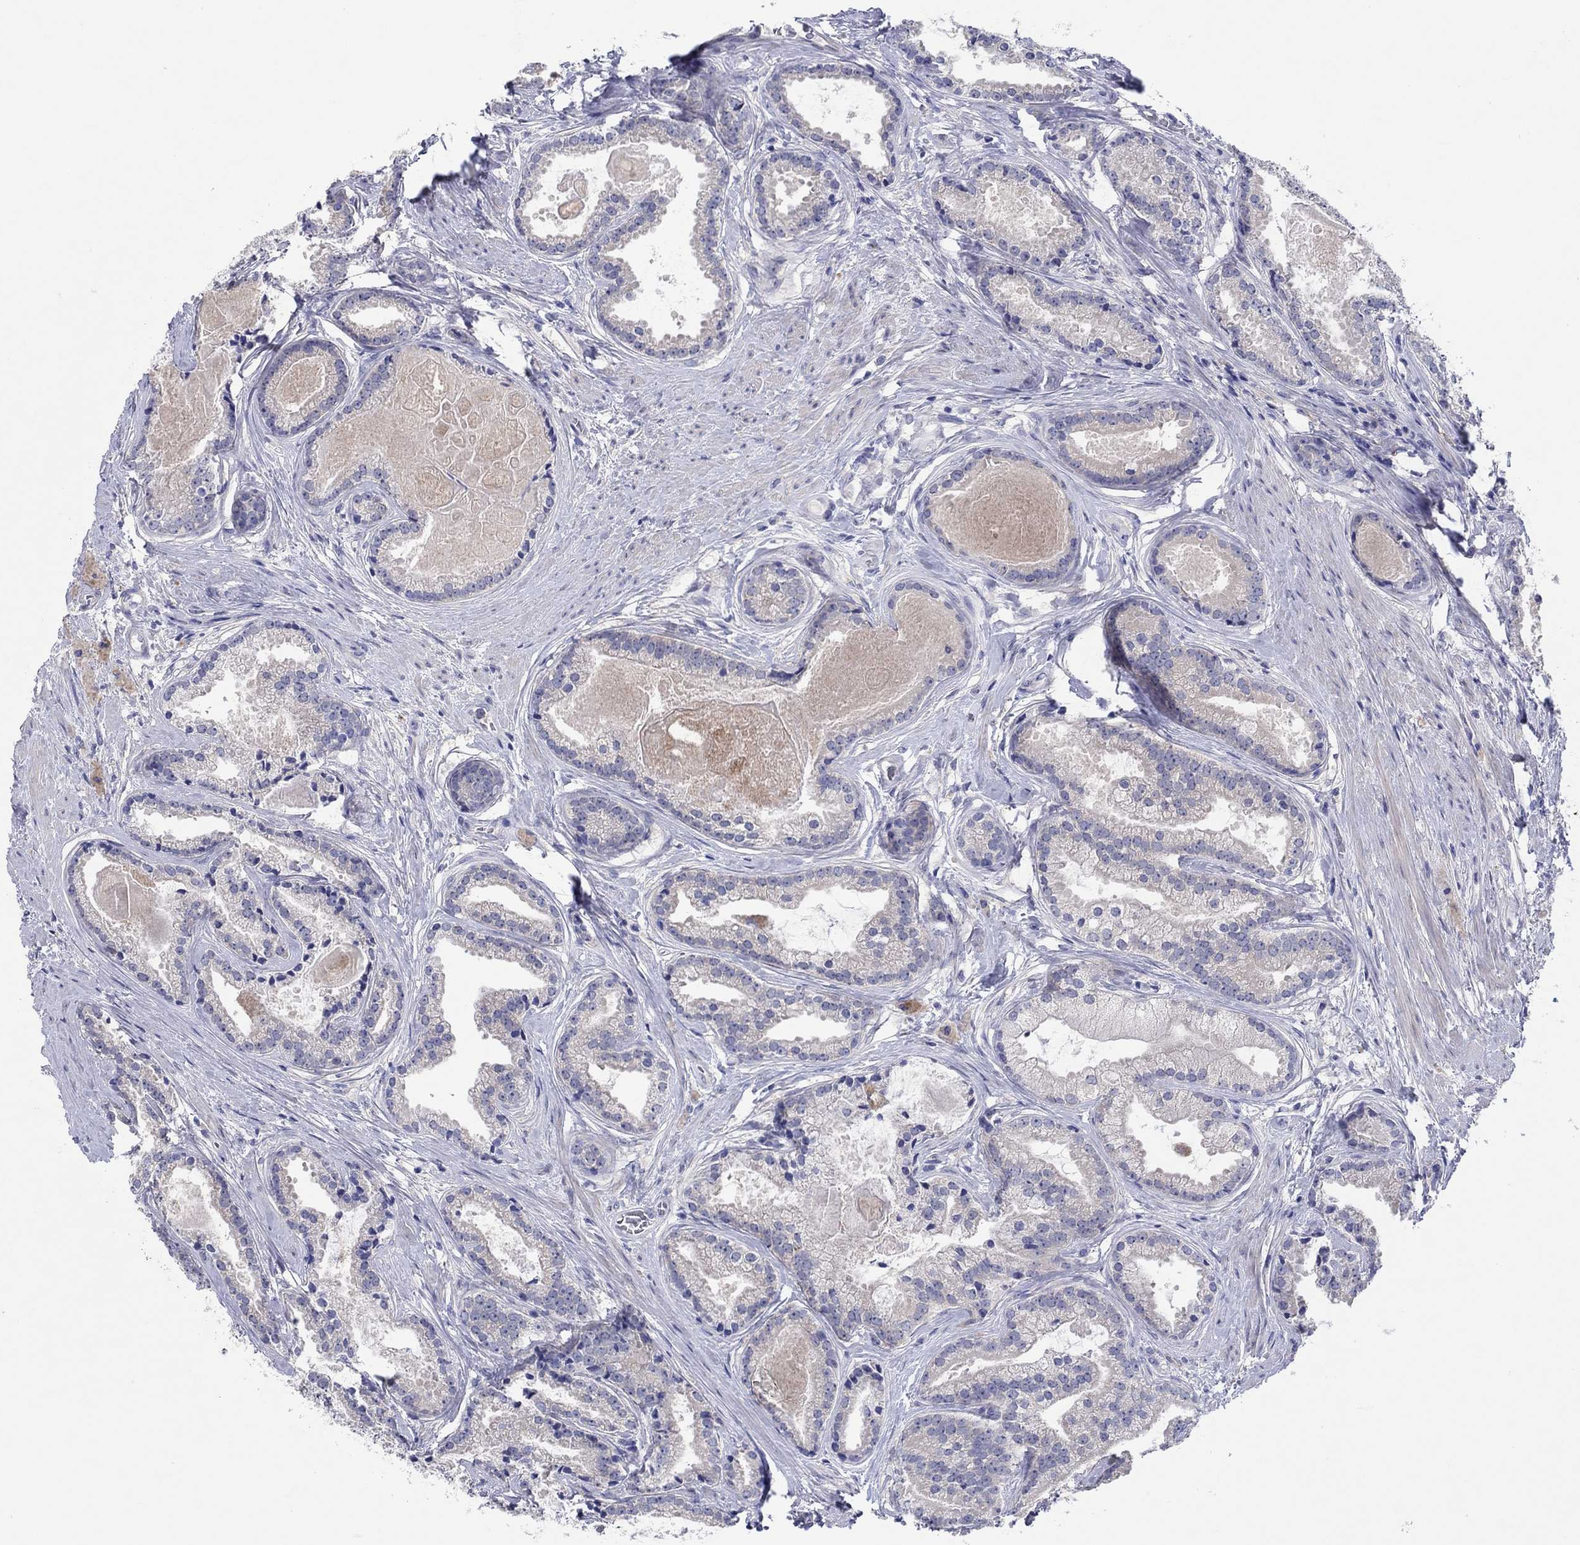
{"staining": {"intensity": "weak", "quantity": "<25%", "location": "cytoplasmic/membranous"}, "tissue": "prostate cancer", "cell_type": "Tumor cells", "image_type": "cancer", "snomed": [{"axis": "morphology", "description": "Adenocarcinoma, NOS"}, {"axis": "morphology", "description": "Adenocarcinoma, High grade"}, {"axis": "topography", "description": "Prostate"}], "caption": "Prostate cancer stained for a protein using IHC demonstrates no expression tumor cells.", "gene": "HDC", "patient": {"sex": "male", "age": 64}}